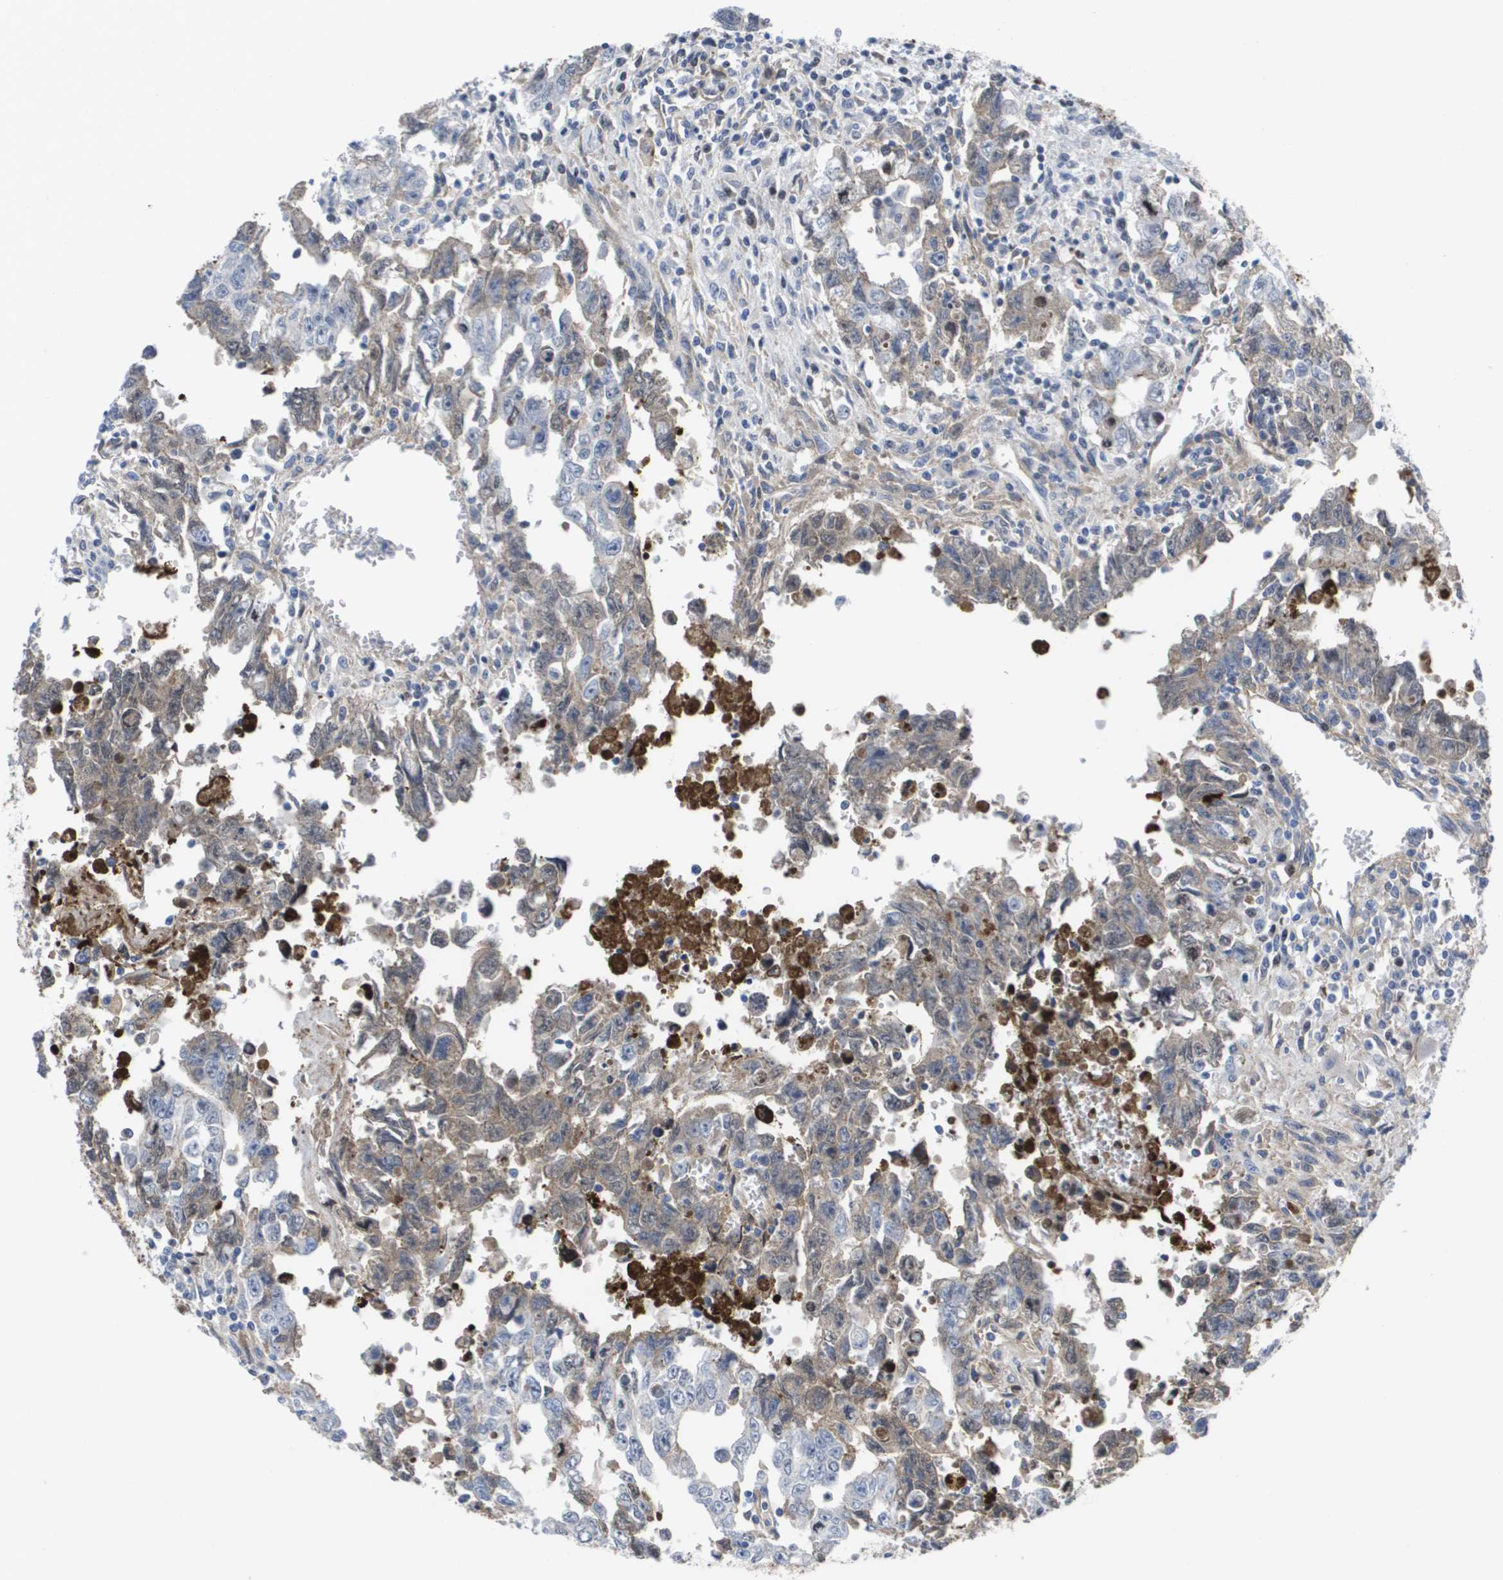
{"staining": {"intensity": "weak", "quantity": "25%-75%", "location": "cytoplasmic/membranous"}, "tissue": "testis cancer", "cell_type": "Tumor cells", "image_type": "cancer", "snomed": [{"axis": "morphology", "description": "Carcinoma, Embryonal, NOS"}, {"axis": "topography", "description": "Testis"}], "caption": "This photomicrograph exhibits embryonal carcinoma (testis) stained with immunohistochemistry to label a protein in brown. The cytoplasmic/membranous of tumor cells show weak positivity for the protein. Nuclei are counter-stained blue.", "gene": "SERPINC1", "patient": {"sex": "male", "age": 28}}